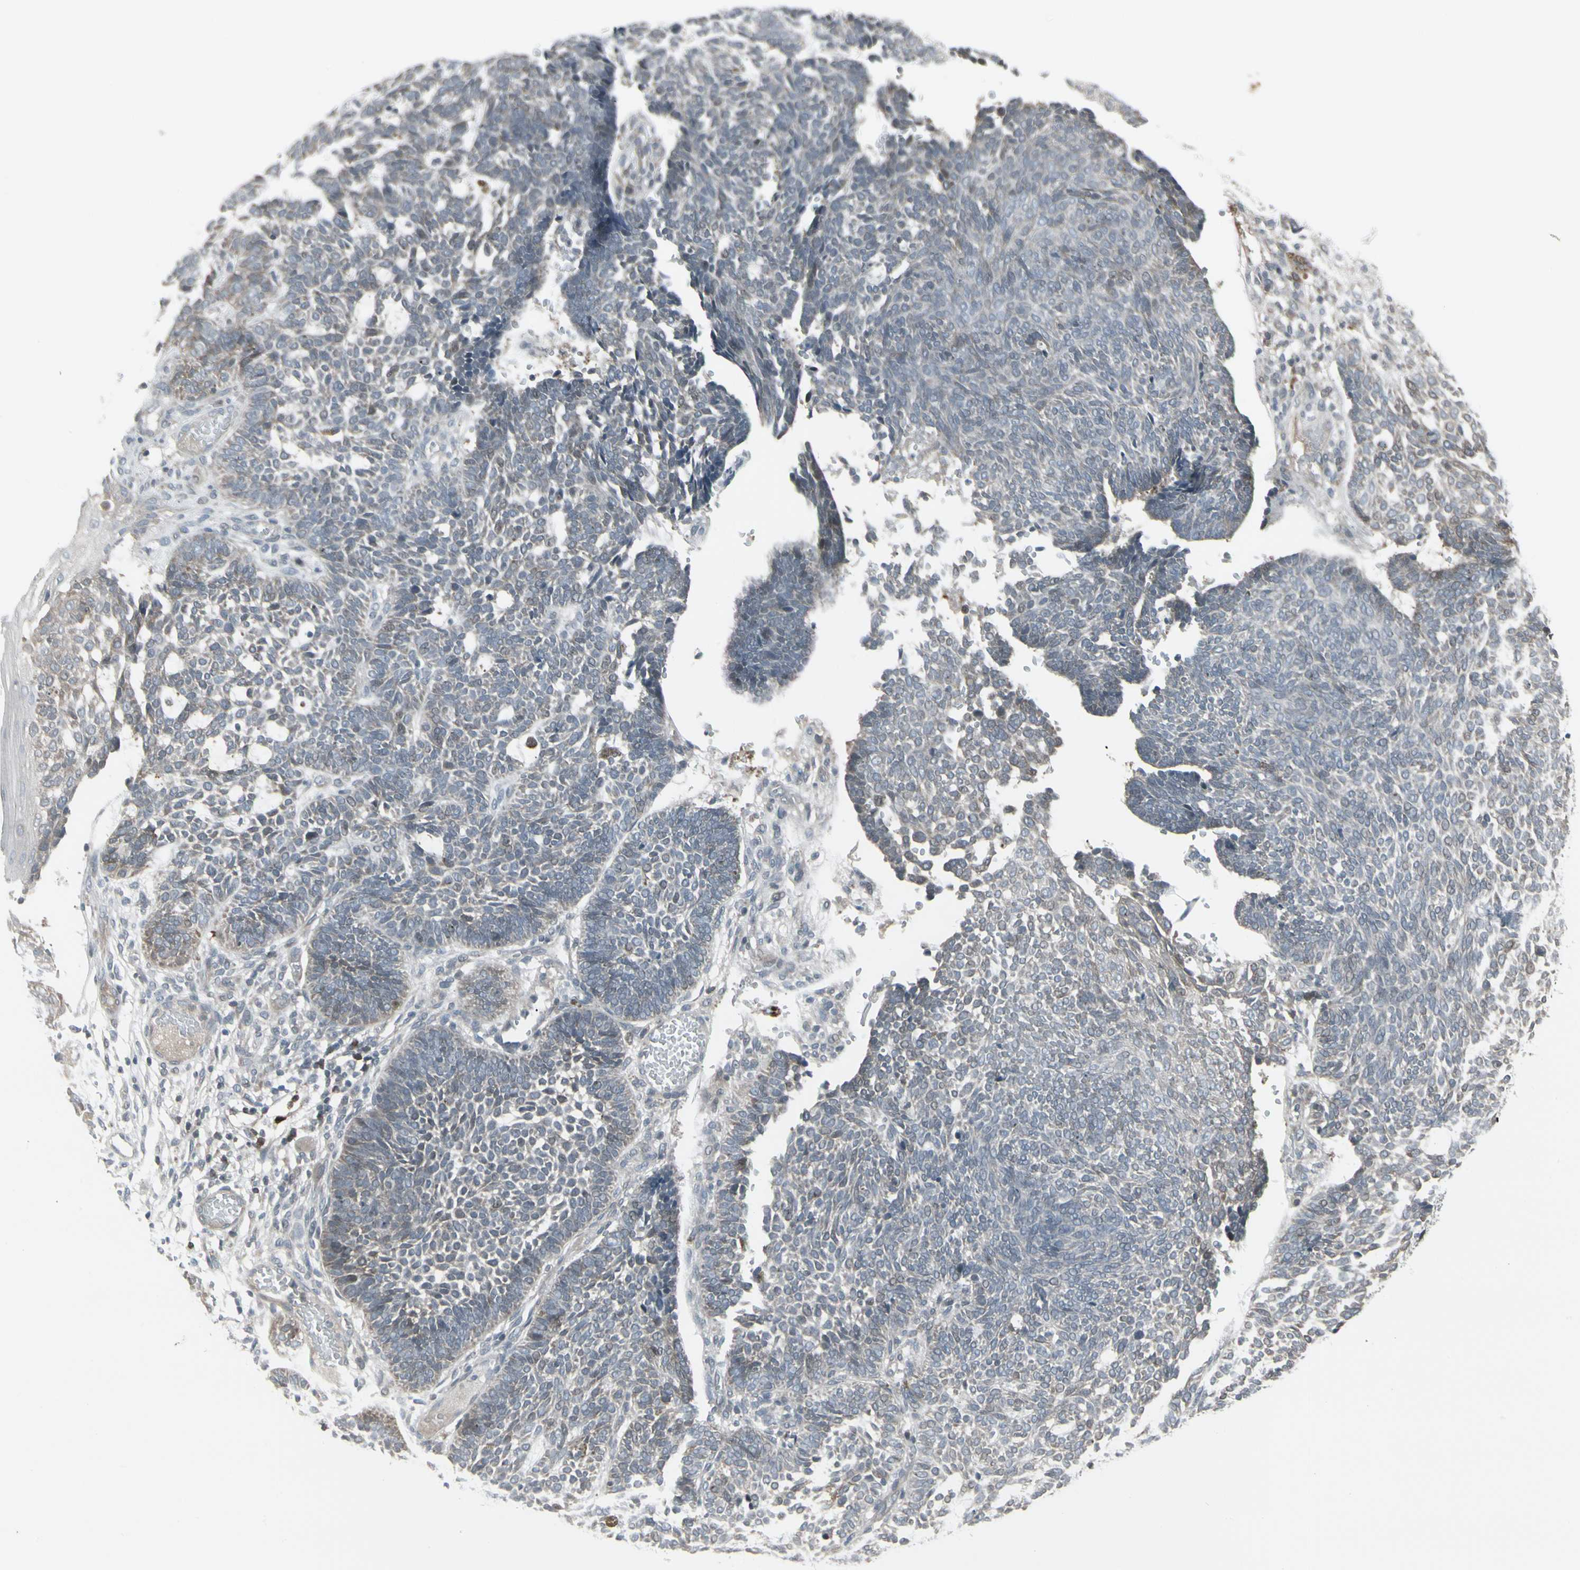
{"staining": {"intensity": "weak", "quantity": "25%-75%", "location": "cytoplasmic/membranous"}, "tissue": "skin cancer", "cell_type": "Tumor cells", "image_type": "cancer", "snomed": [{"axis": "morphology", "description": "Normal tissue, NOS"}, {"axis": "morphology", "description": "Basal cell carcinoma"}, {"axis": "topography", "description": "Skin"}], "caption": "Immunohistochemistry micrograph of skin basal cell carcinoma stained for a protein (brown), which displays low levels of weak cytoplasmic/membranous expression in about 25%-75% of tumor cells.", "gene": "IGFBP6", "patient": {"sex": "male", "age": 87}}